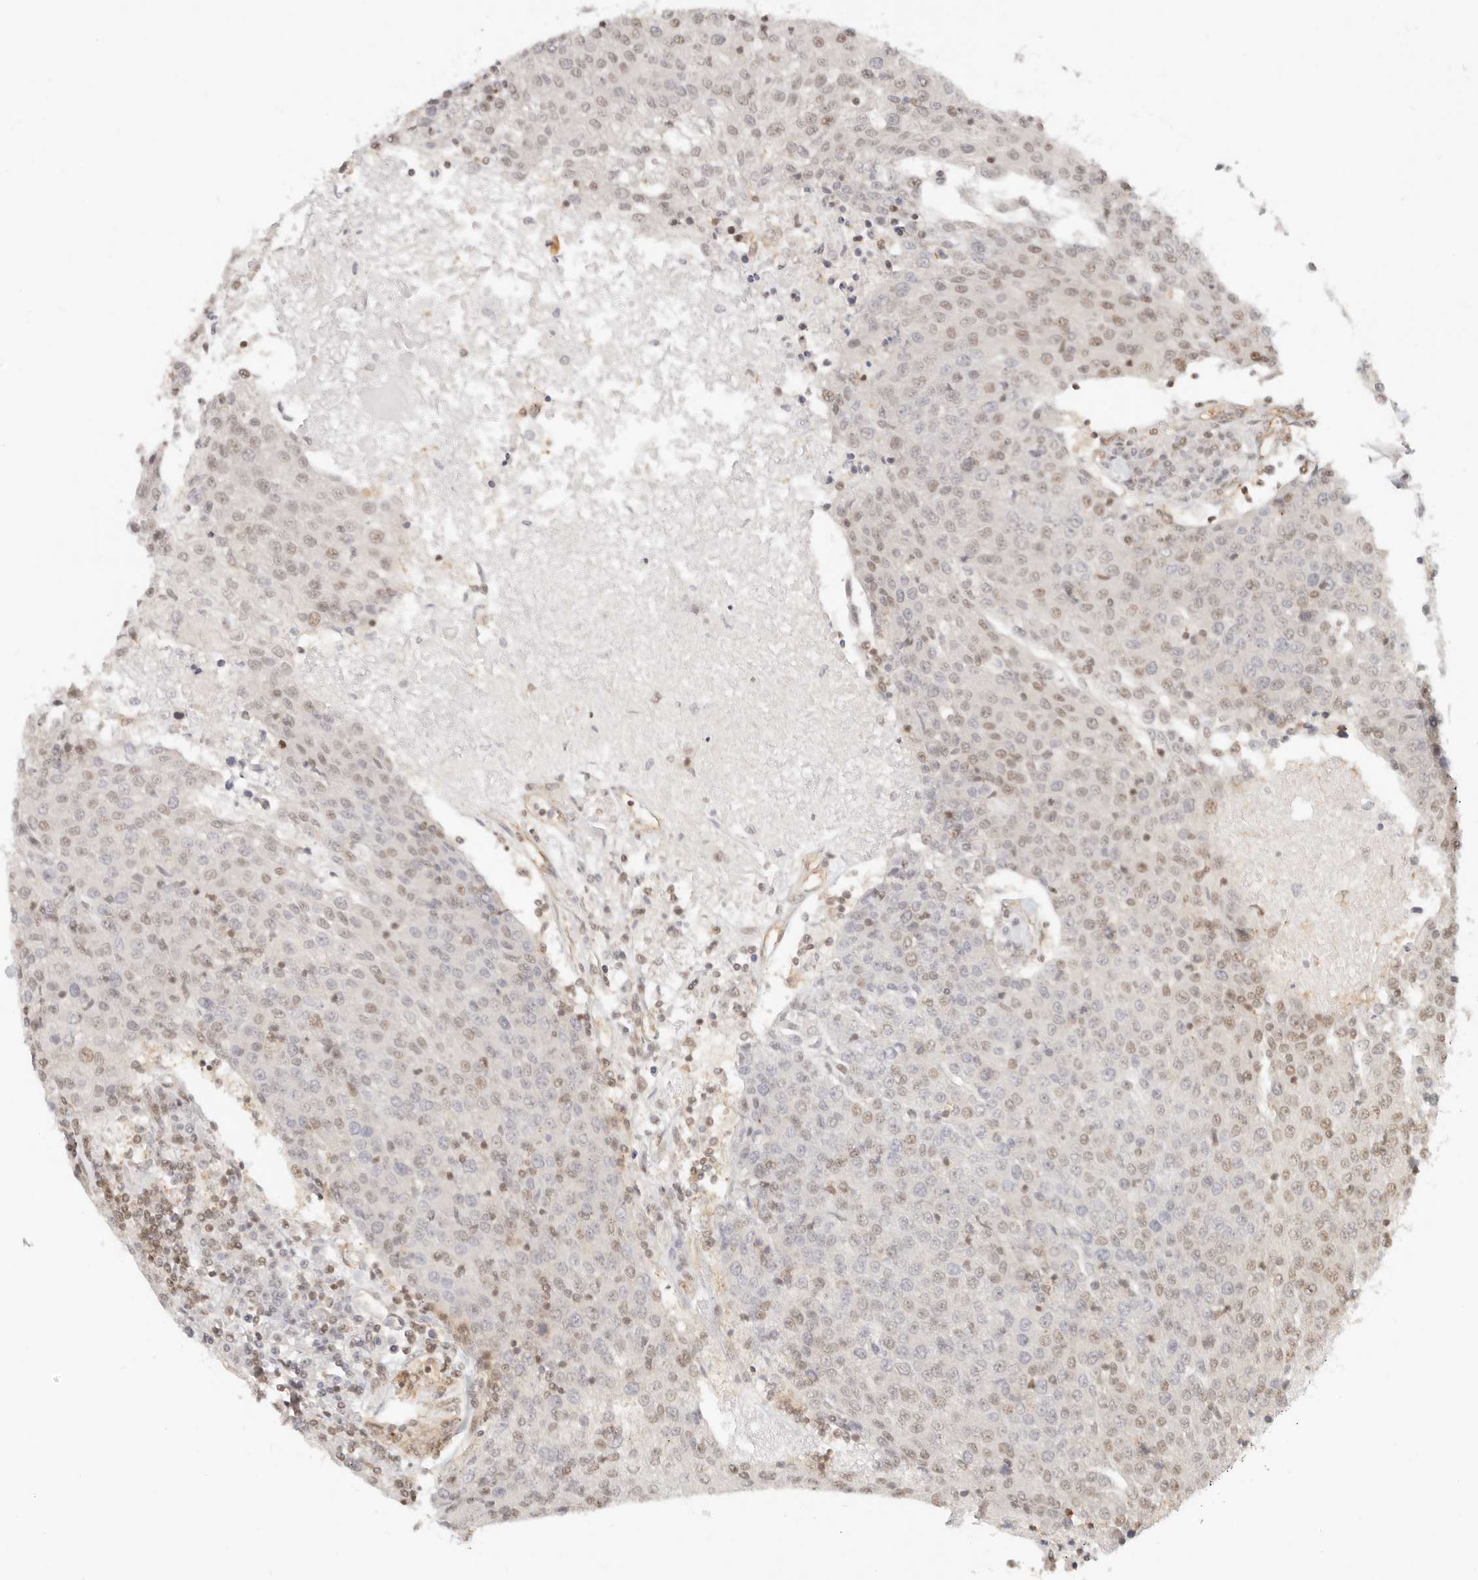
{"staining": {"intensity": "moderate", "quantity": "25%-75%", "location": "nuclear"}, "tissue": "urothelial cancer", "cell_type": "Tumor cells", "image_type": "cancer", "snomed": [{"axis": "morphology", "description": "Urothelial carcinoma, High grade"}, {"axis": "topography", "description": "Urinary bladder"}], "caption": "A brown stain highlights moderate nuclear positivity of a protein in human urothelial carcinoma (high-grade) tumor cells.", "gene": "BAP1", "patient": {"sex": "female", "age": 85}}